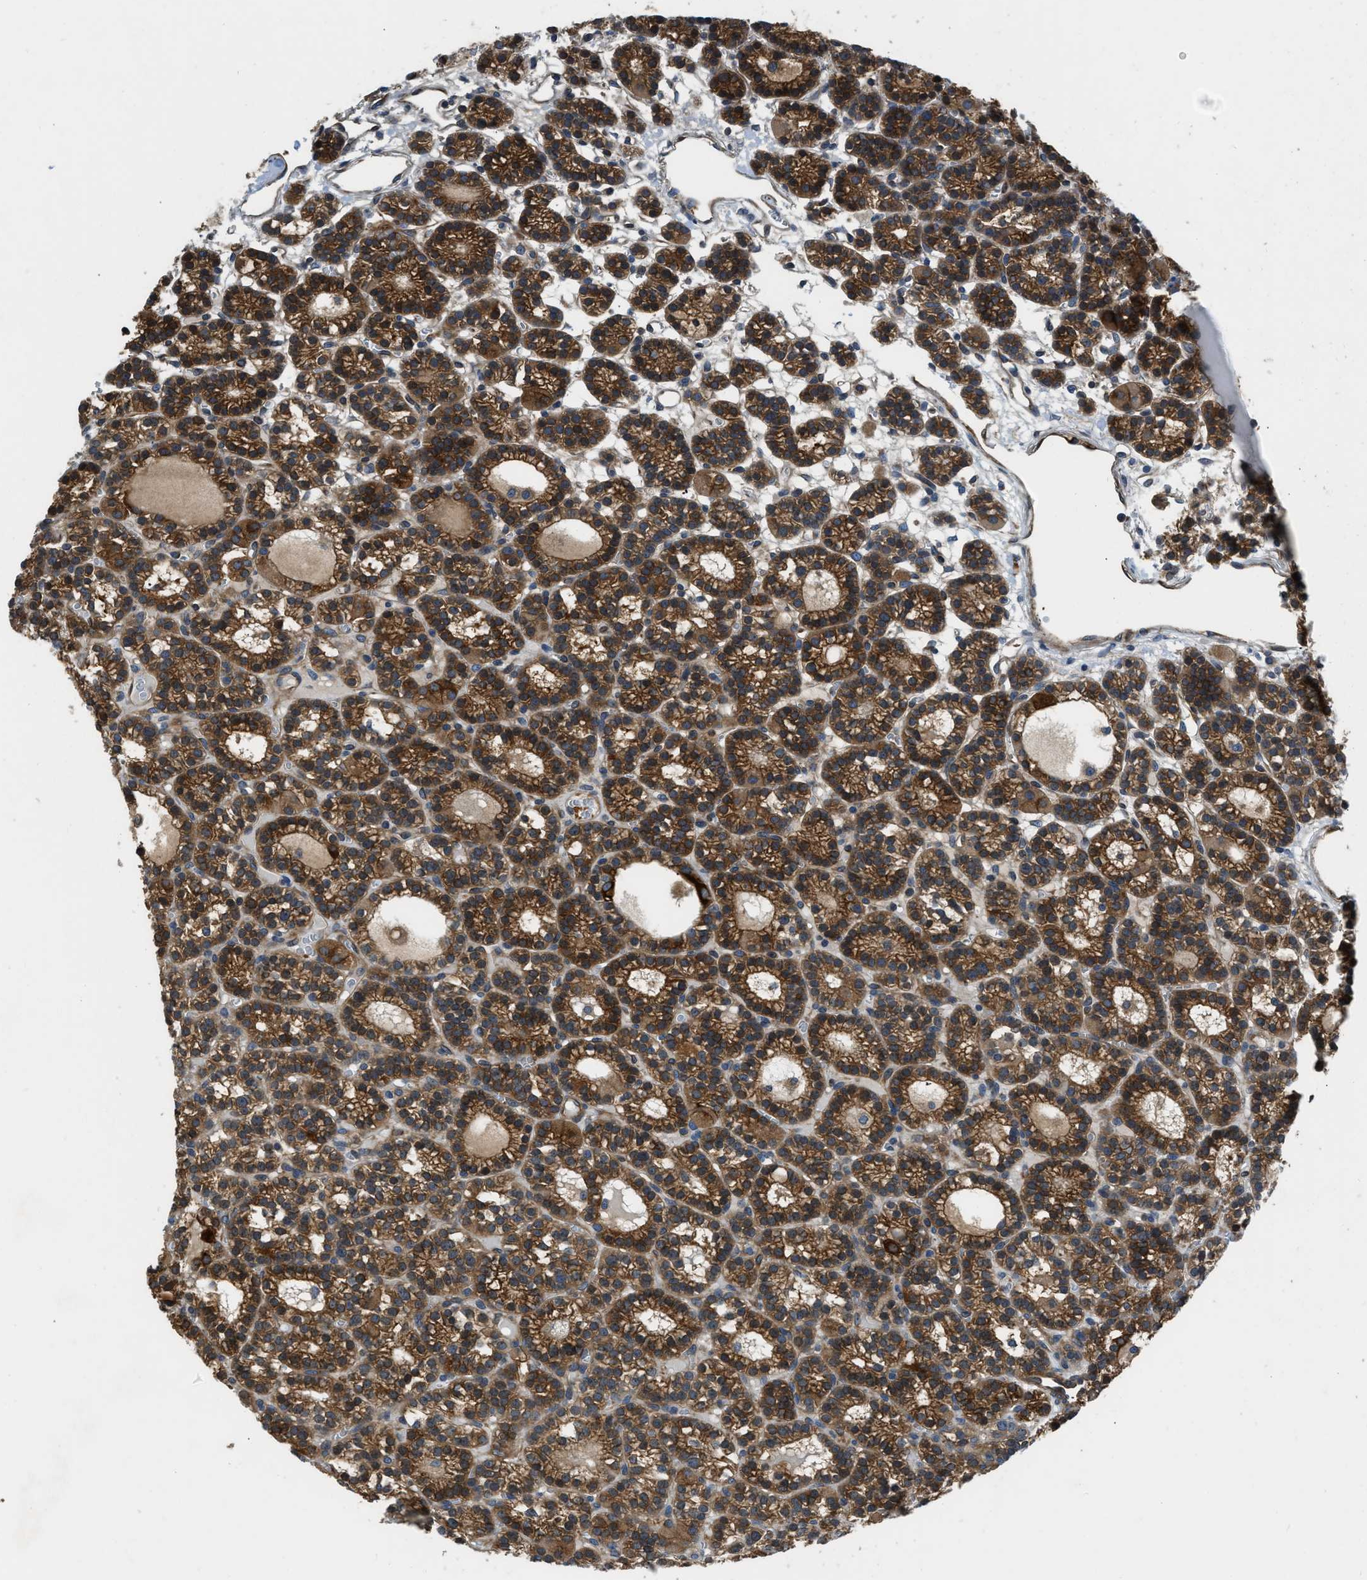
{"staining": {"intensity": "strong", "quantity": "25%-75%", "location": "cytoplasmic/membranous,nuclear"}, "tissue": "parathyroid gland", "cell_type": "Glandular cells", "image_type": "normal", "snomed": [{"axis": "morphology", "description": "Normal tissue, NOS"}, {"axis": "morphology", "description": "Adenoma, NOS"}, {"axis": "topography", "description": "Parathyroid gland"}], "caption": "This histopathology image exhibits normal parathyroid gland stained with immunohistochemistry (IHC) to label a protein in brown. The cytoplasmic/membranous,nuclear of glandular cells show strong positivity for the protein. Nuclei are counter-stained blue.", "gene": "PFKP", "patient": {"sex": "female", "age": 58}}